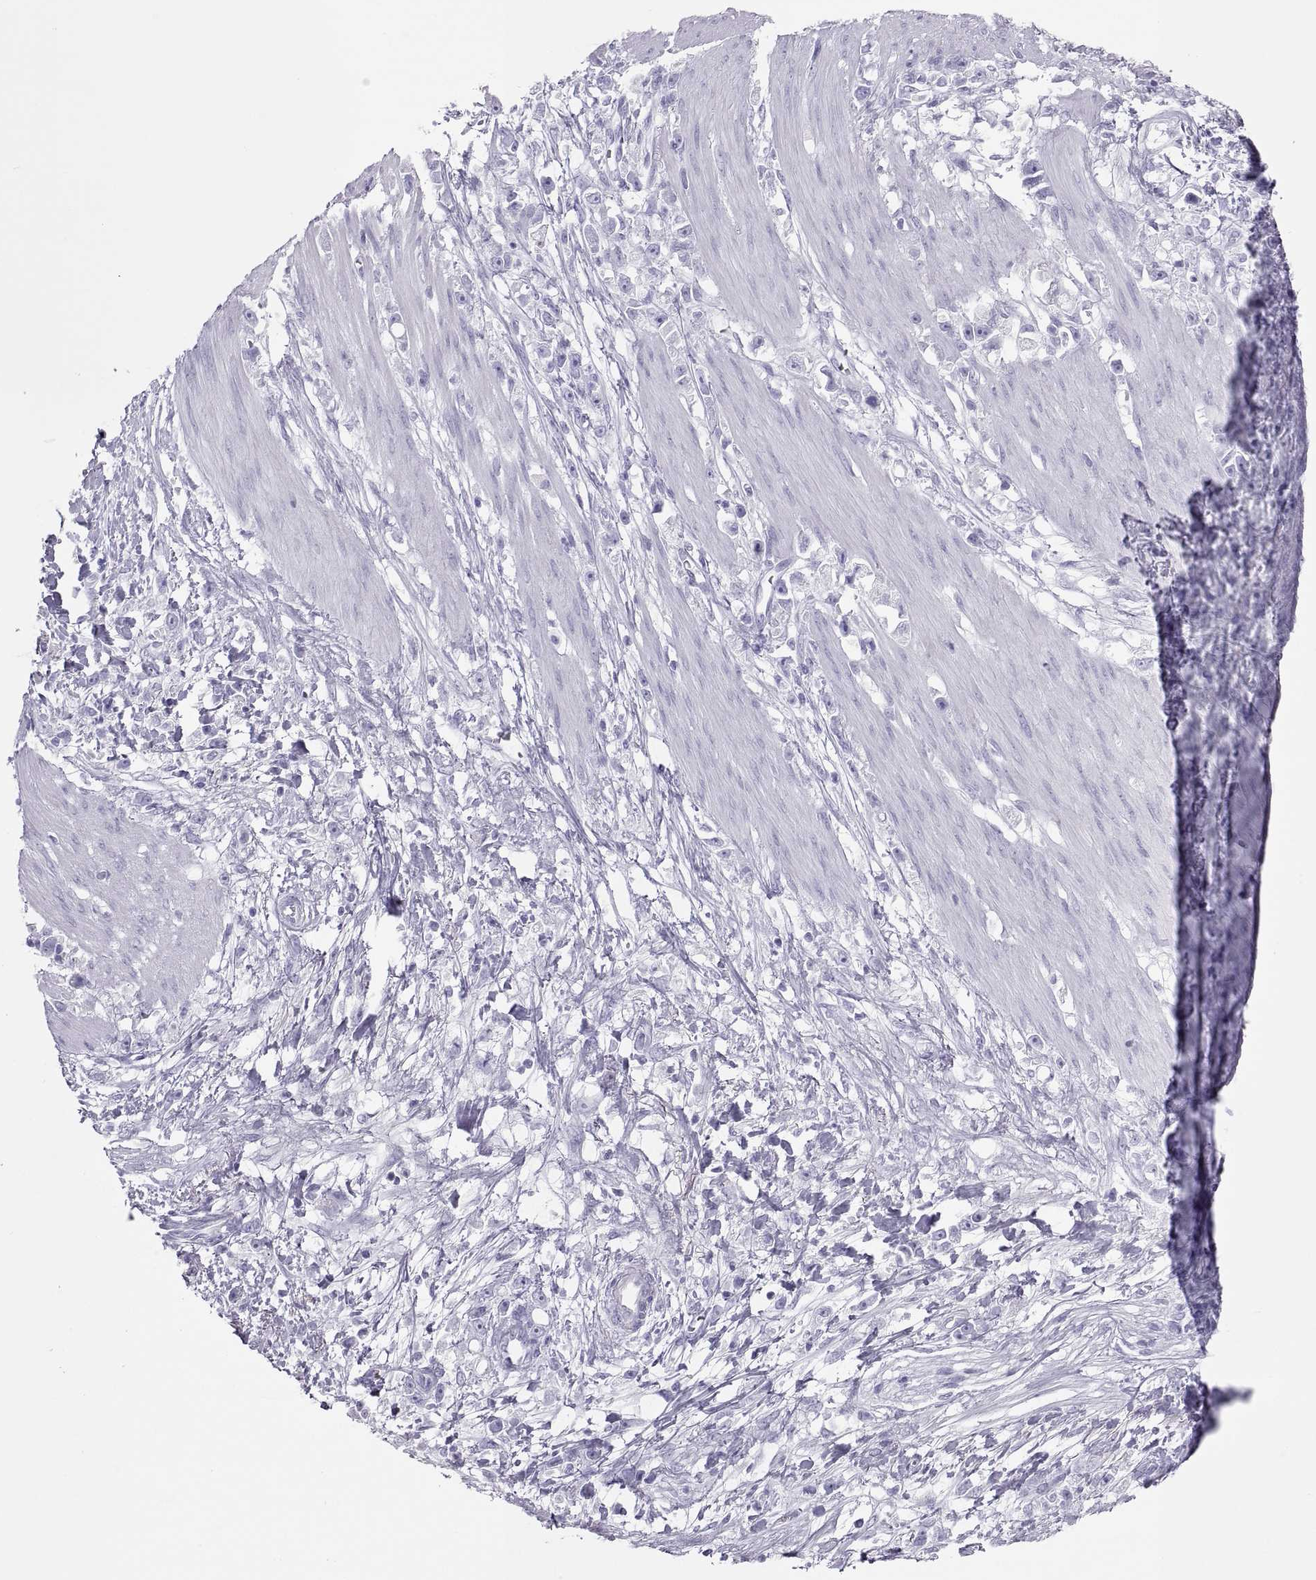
{"staining": {"intensity": "negative", "quantity": "none", "location": "none"}, "tissue": "stomach cancer", "cell_type": "Tumor cells", "image_type": "cancer", "snomed": [{"axis": "morphology", "description": "Adenocarcinoma, NOS"}, {"axis": "topography", "description": "Stomach"}], "caption": "A high-resolution photomicrograph shows immunohistochemistry (IHC) staining of stomach cancer, which reveals no significant positivity in tumor cells.", "gene": "SEMG1", "patient": {"sex": "female", "age": 59}}